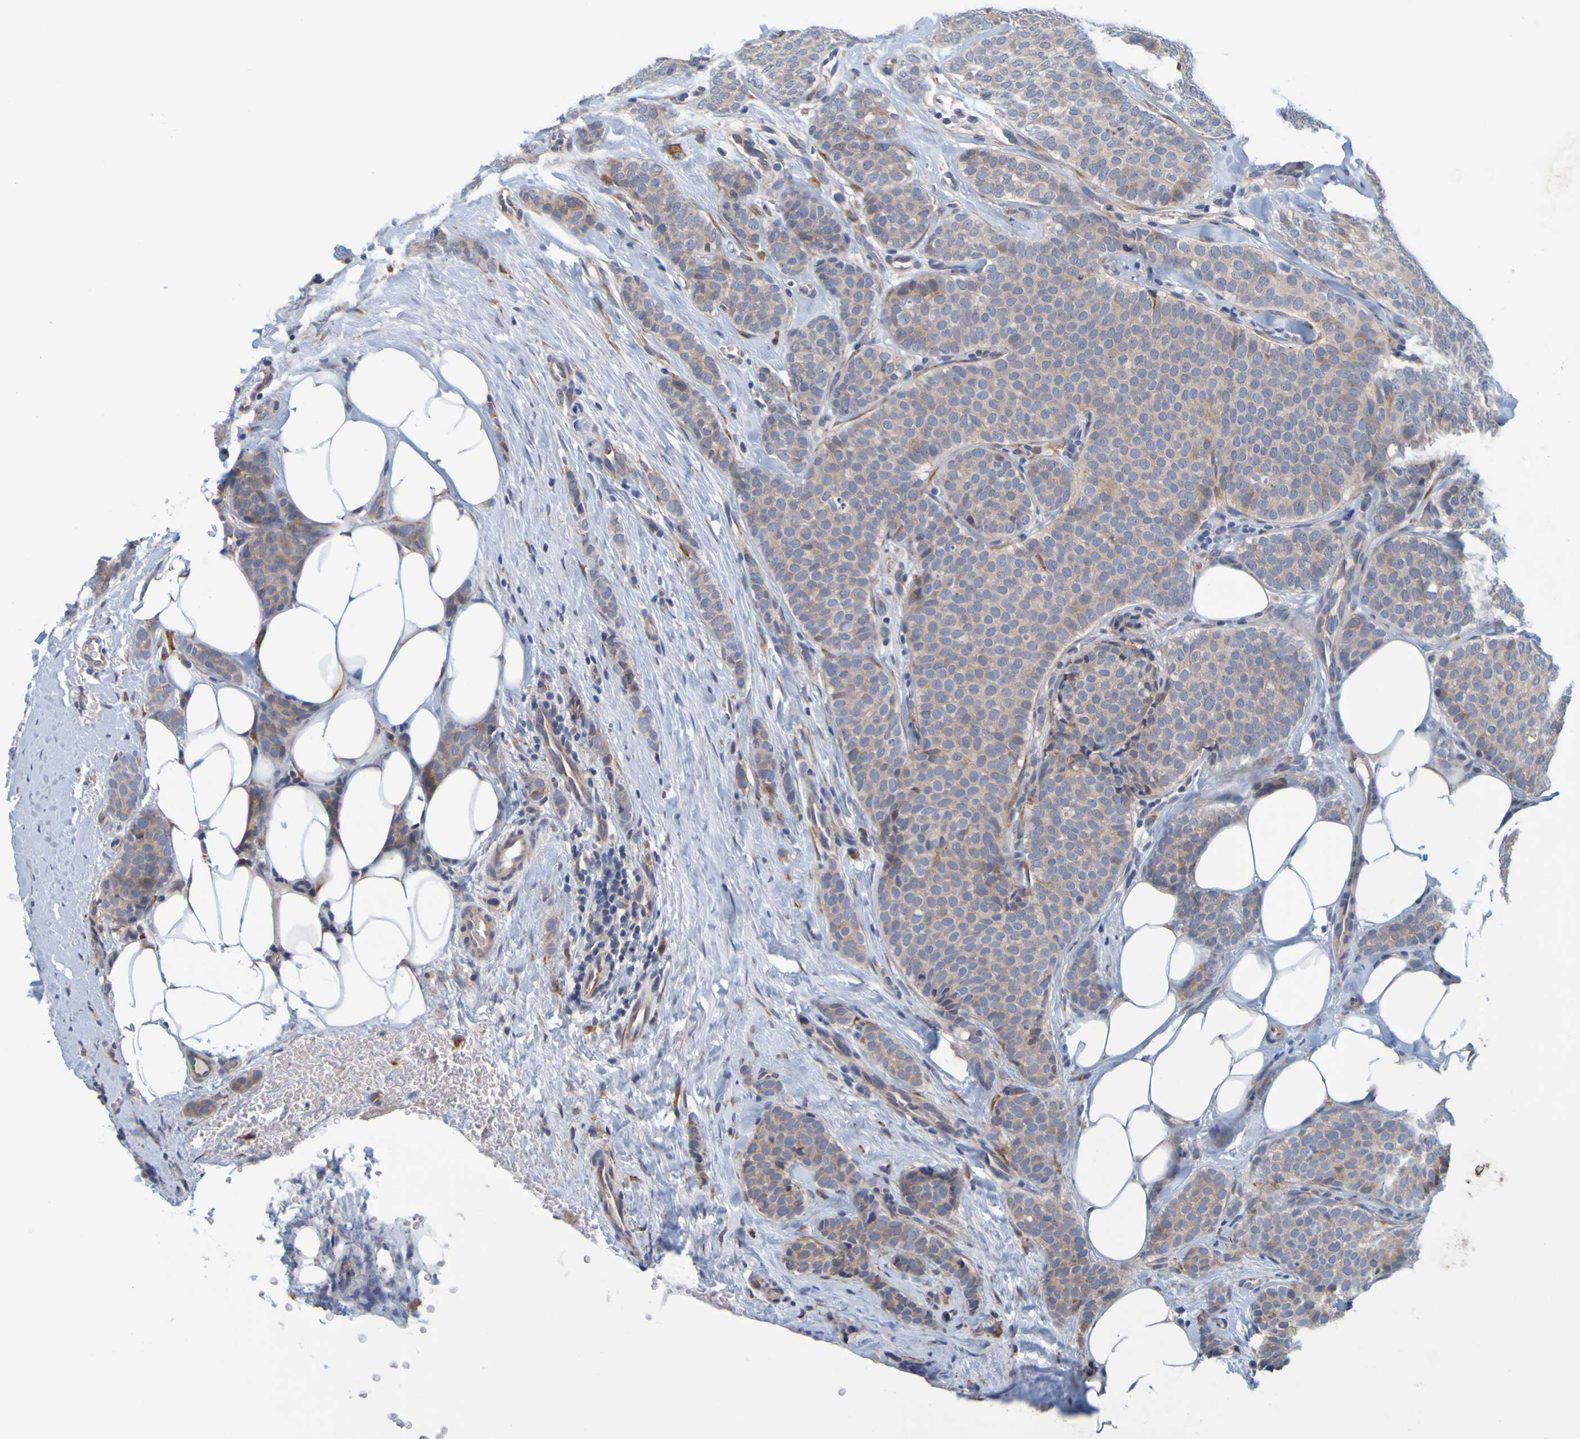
{"staining": {"intensity": "moderate", "quantity": ">75%", "location": "cytoplasmic/membranous"}, "tissue": "breast cancer", "cell_type": "Tumor cells", "image_type": "cancer", "snomed": [{"axis": "morphology", "description": "Lobular carcinoma"}, {"axis": "topography", "description": "Skin"}, {"axis": "topography", "description": "Breast"}], "caption": "Immunohistochemistry (DAB (3,3'-diaminobenzidine)) staining of breast lobular carcinoma demonstrates moderate cytoplasmic/membranous protein positivity in approximately >75% of tumor cells. Nuclei are stained in blue.", "gene": "SIL1", "patient": {"sex": "female", "age": 46}}